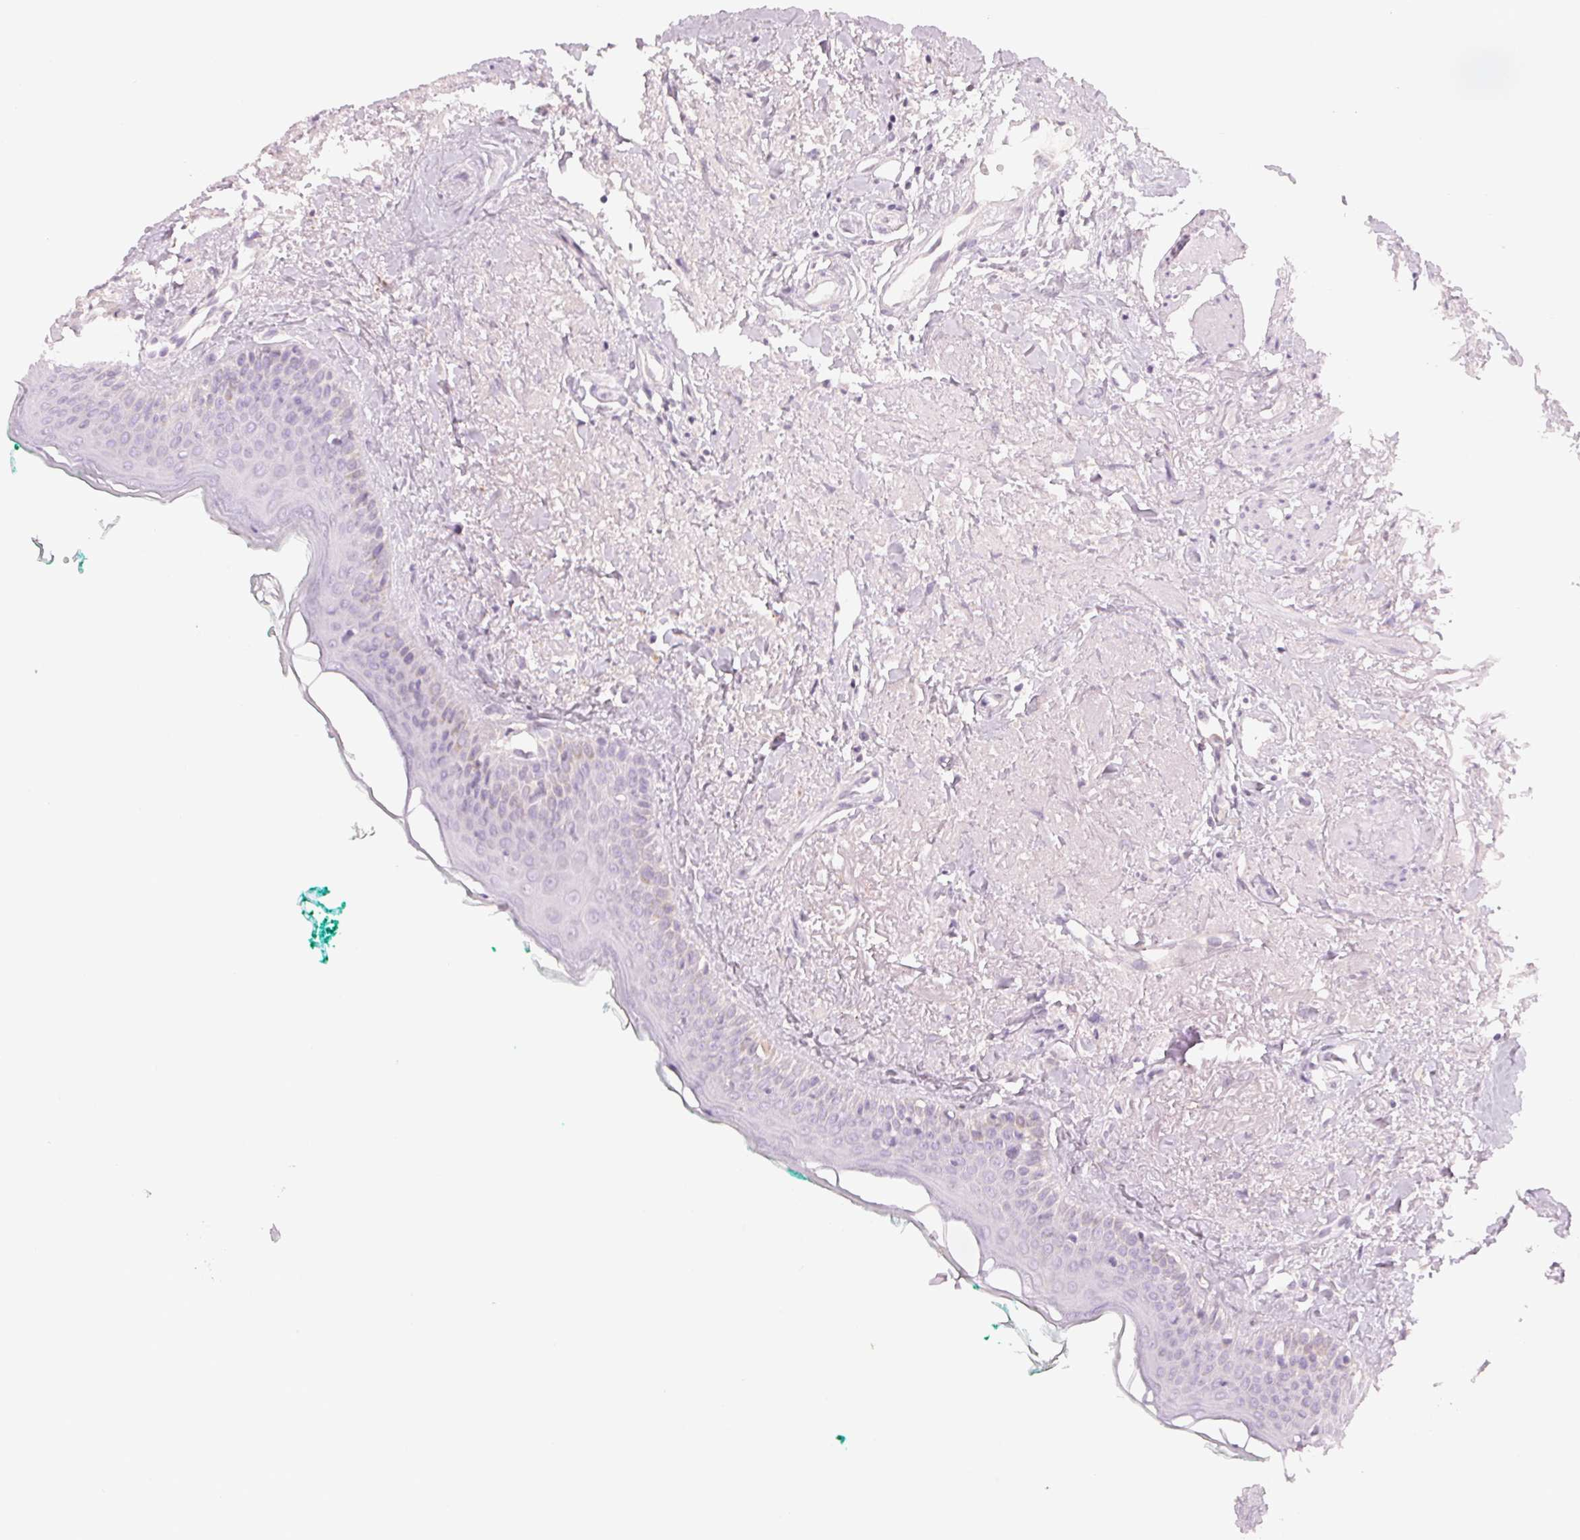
{"staining": {"intensity": "negative", "quantity": "none", "location": "none"}, "tissue": "oral mucosa", "cell_type": "Squamous epithelial cells", "image_type": "normal", "snomed": [{"axis": "morphology", "description": "Normal tissue, NOS"}, {"axis": "topography", "description": "Oral tissue"}], "caption": "Oral mucosa was stained to show a protein in brown. There is no significant positivity in squamous epithelial cells. The staining was performed using DAB to visualize the protein expression in brown, while the nuclei were stained in blue with hematoxylin (Magnification: 20x).", "gene": "HOXB13", "patient": {"sex": "female", "age": 70}}